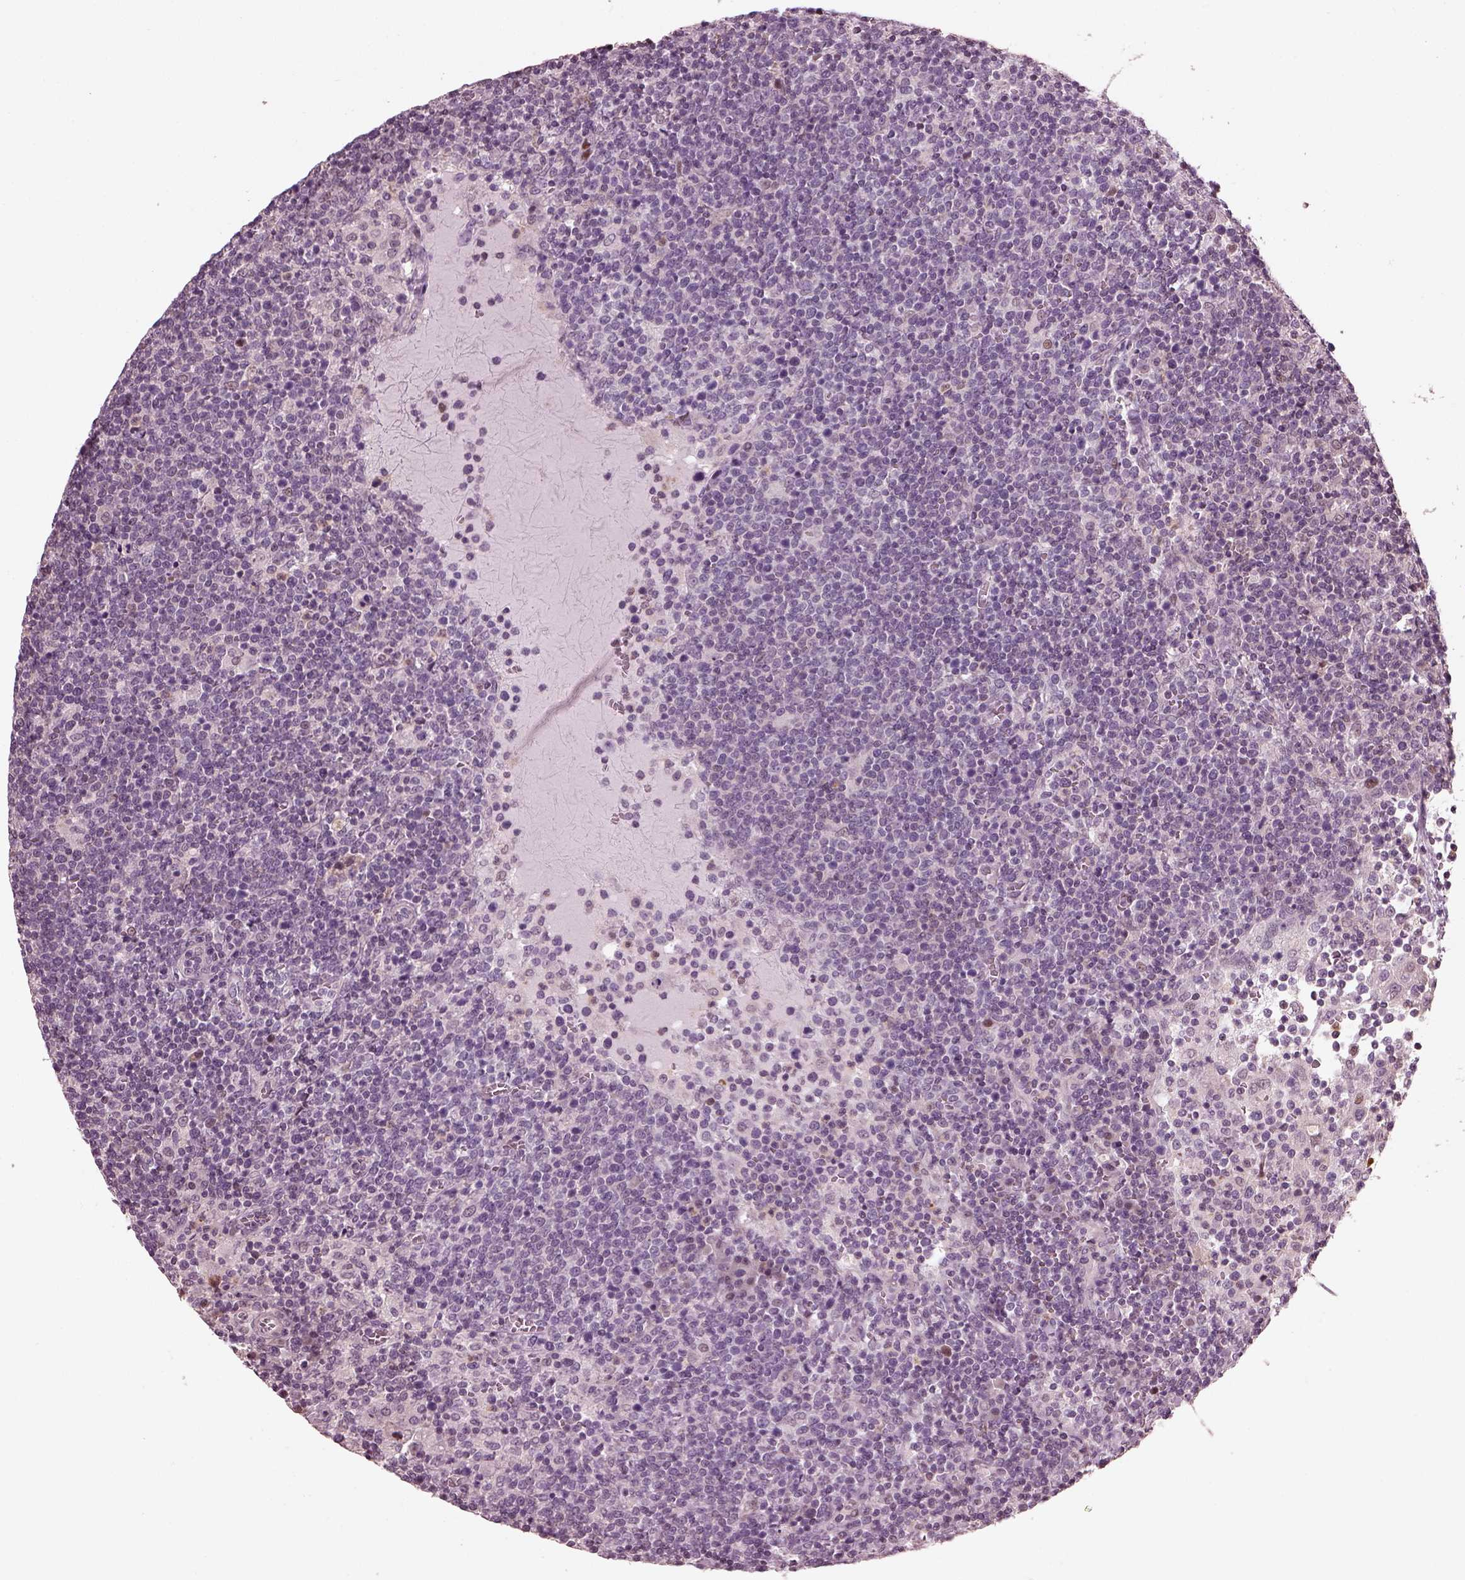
{"staining": {"intensity": "negative", "quantity": "none", "location": "none"}, "tissue": "lymphoma", "cell_type": "Tumor cells", "image_type": "cancer", "snomed": [{"axis": "morphology", "description": "Malignant lymphoma, non-Hodgkin's type, High grade"}, {"axis": "topography", "description": "Lymph node"}], "caption": "Tumor cells are negative for protein expression in human malignant lymphoma, non-Hodgkin's type (high-grade).", "gene": "BFSP1", "patient": {"sex": "male", "age": 61}}